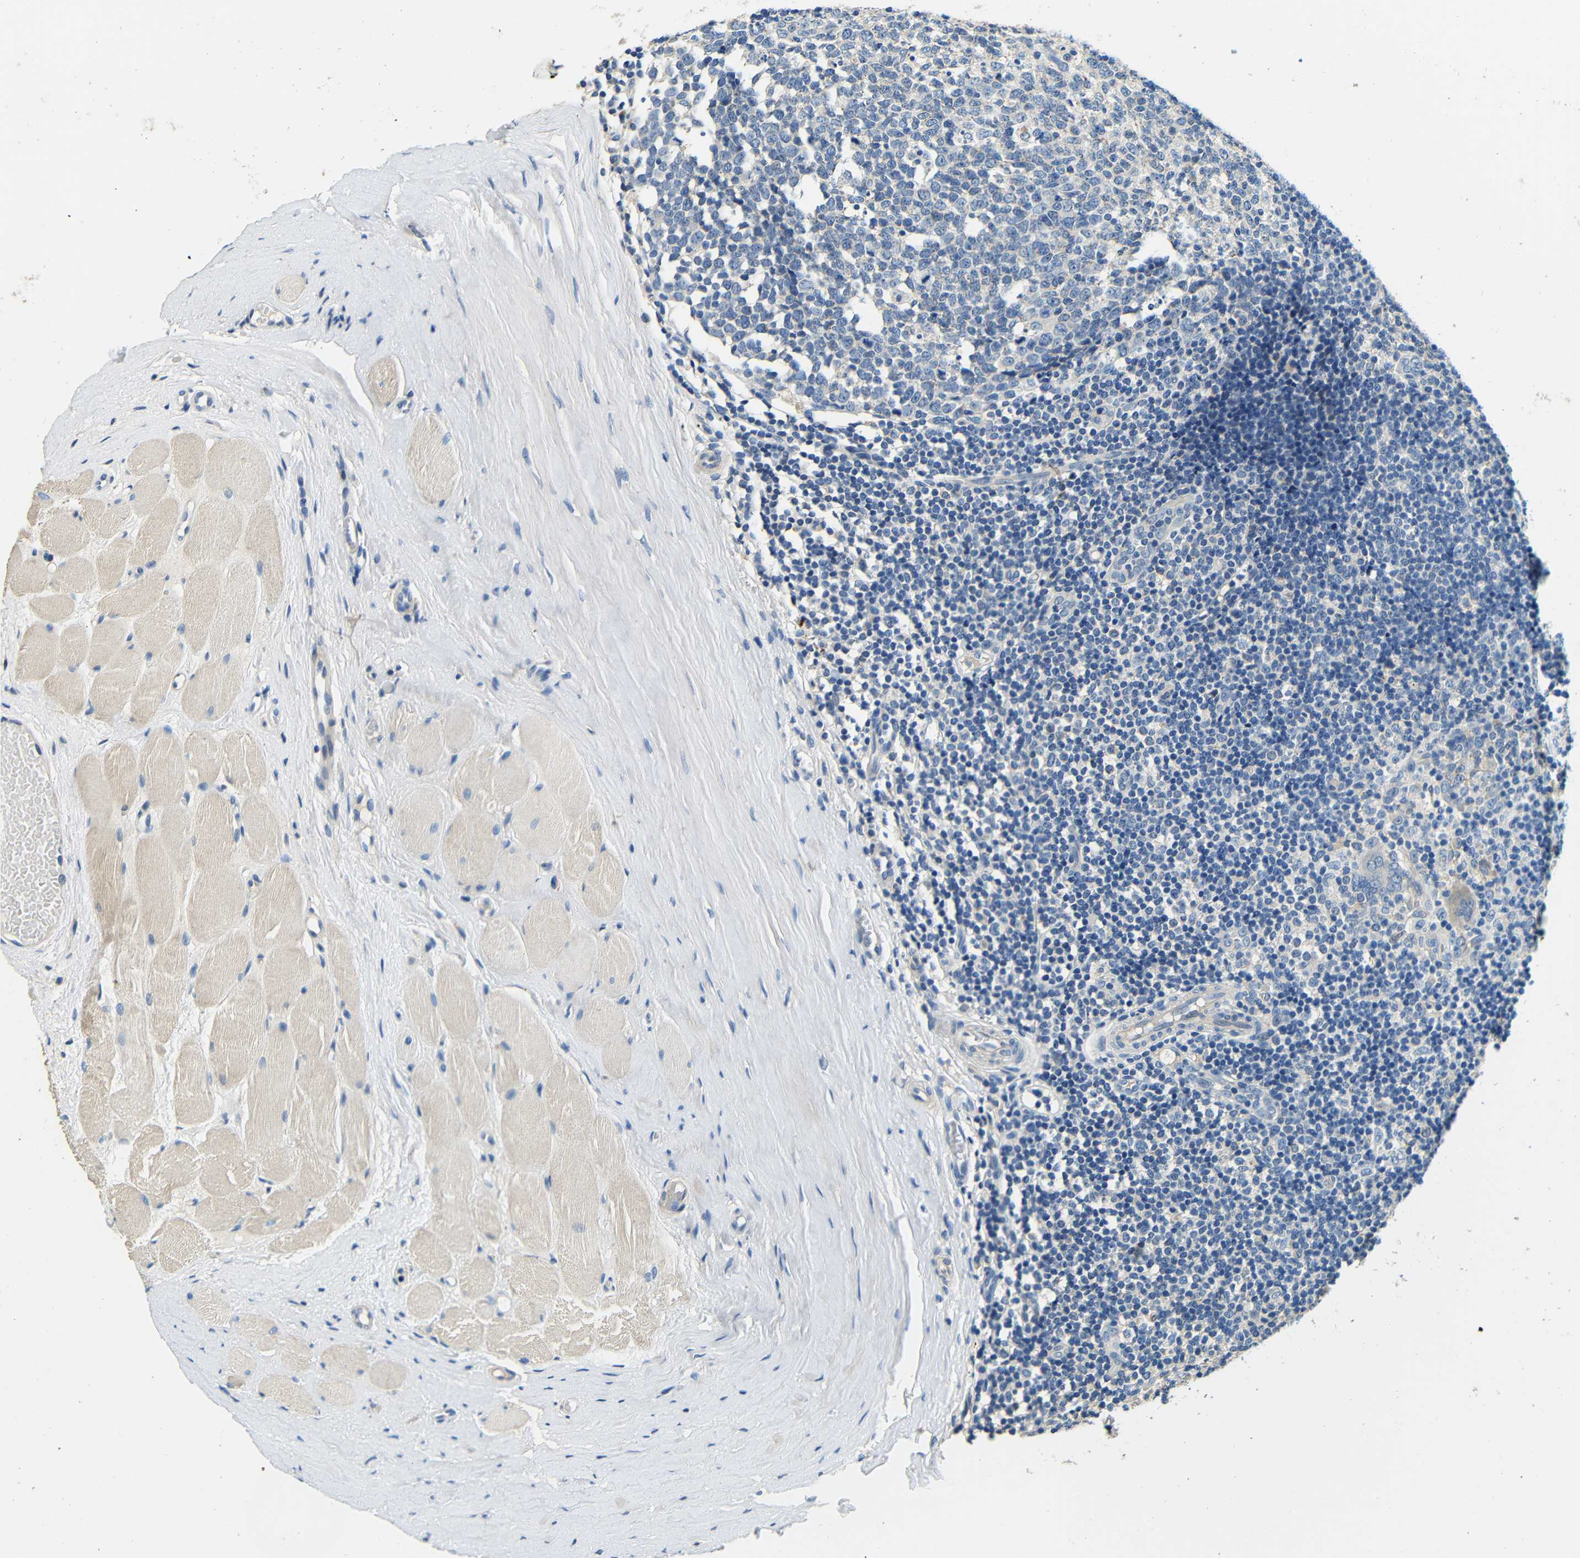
{"staining": {"intensity": "negative", "quantity": "none", "location": "none"}, "tissue": "tonsil", "cell_type": "Germinal center cells", "image_type": "normal", "snomed": [{"axis": "morphology", "description": "Normal tissue, NOS"}, {"axis": "topography", "description": "Tonsil"}], "caption": "Tonsil was stained to show a protein in brown. There is no significant staining in germinal center cells. (DAB IHC with hematoxylin counter stain).", "gene": "FMO5", "patient": {"sex": "female", "age": 19}}